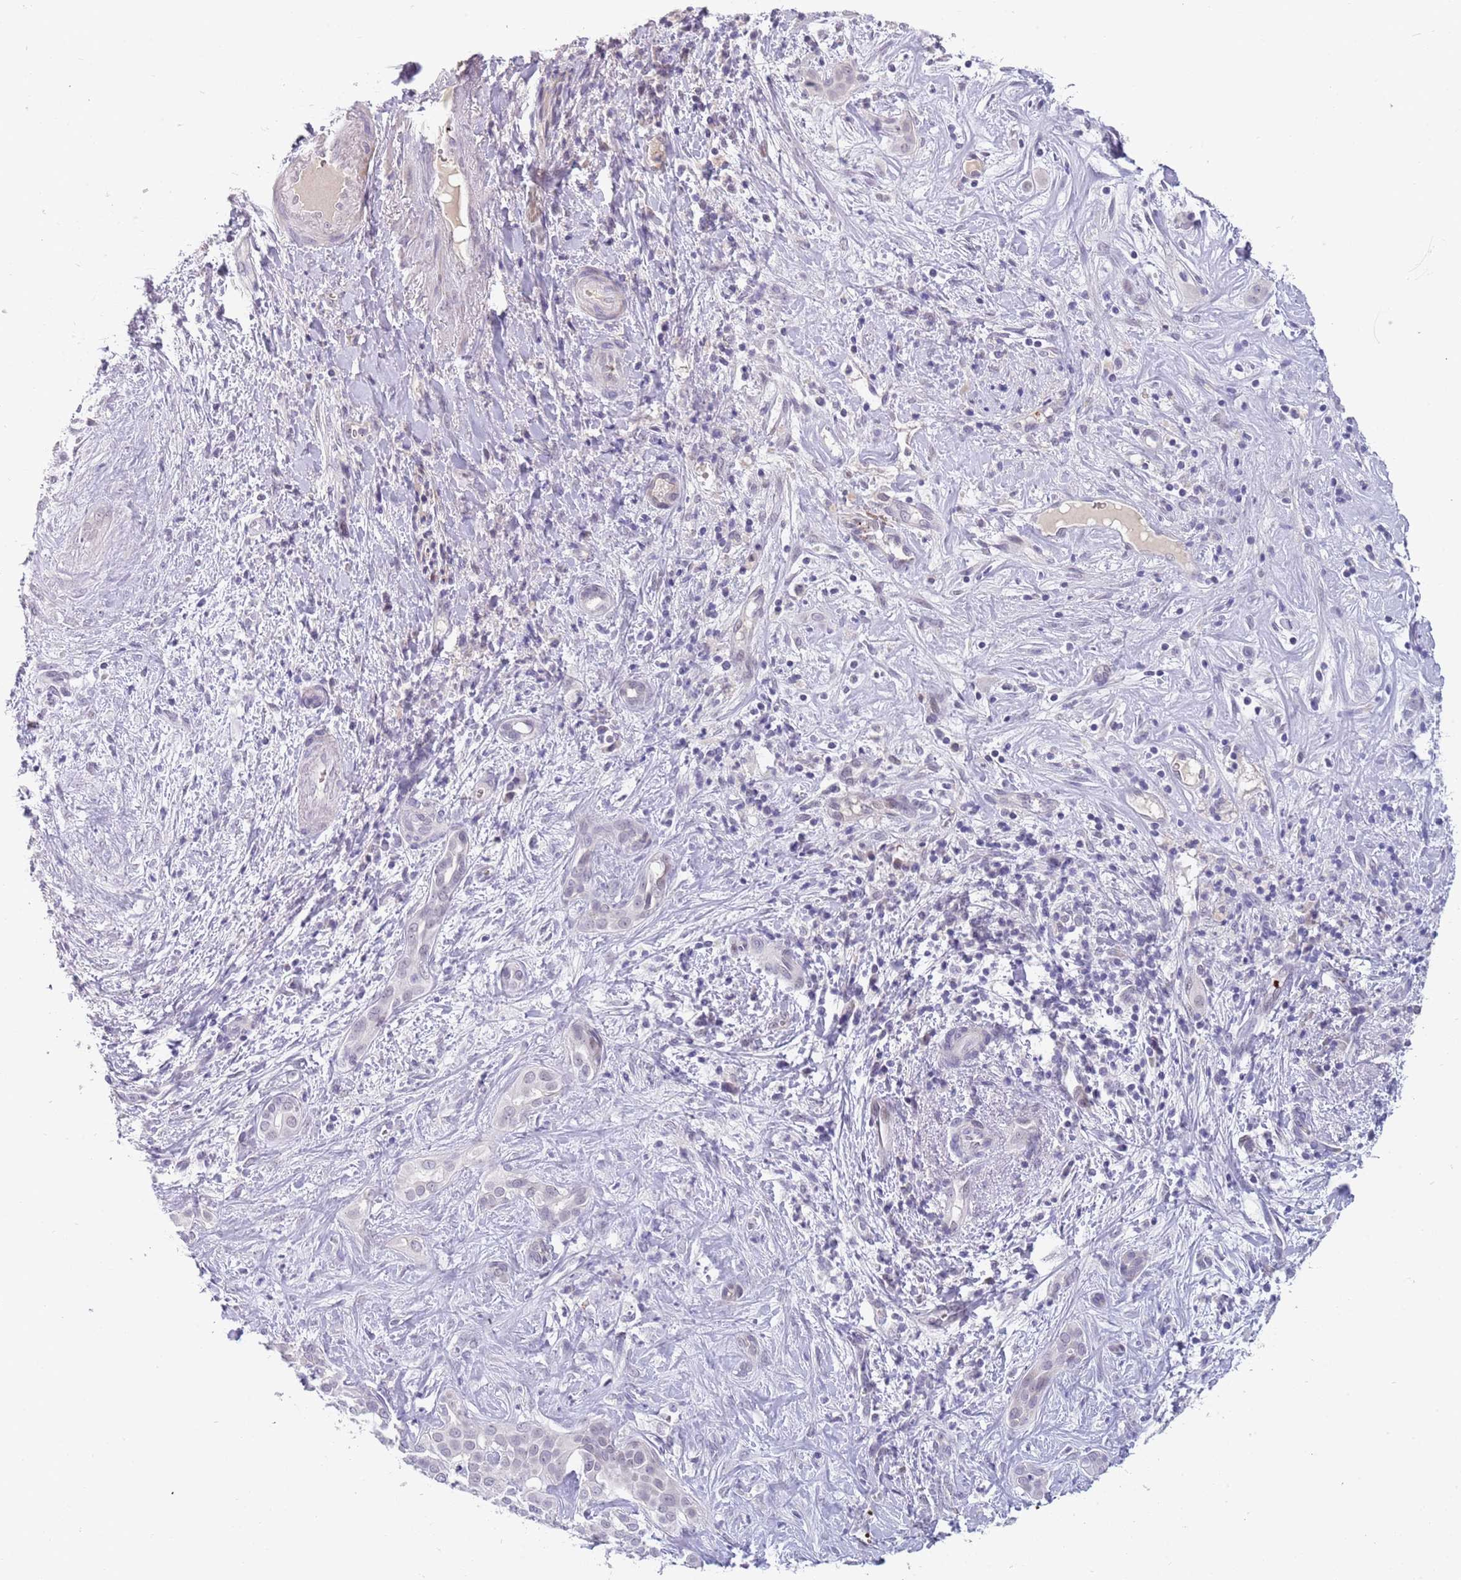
{"staining": {"intensity": "weak", "quantity": "25%-75%", "location": "nuclear"}, "tissue": "liver cancer", "cell_type": "Tumor cells", "image_type": "cancer", "snomed": [{"axis": "morphology", "description": "Cholangiocarcinoma"}, {"axis": "topography", "description": "Liver"}], "caption": "Brown immunohistochemical staining in human liver cancer (cholangiocarcinoma) exhibits weak nuclear staining in approximately 25%-75% of tumor cells.", "gene": "LYPD6B", "patient": {"sex": "male", "age": 67}}